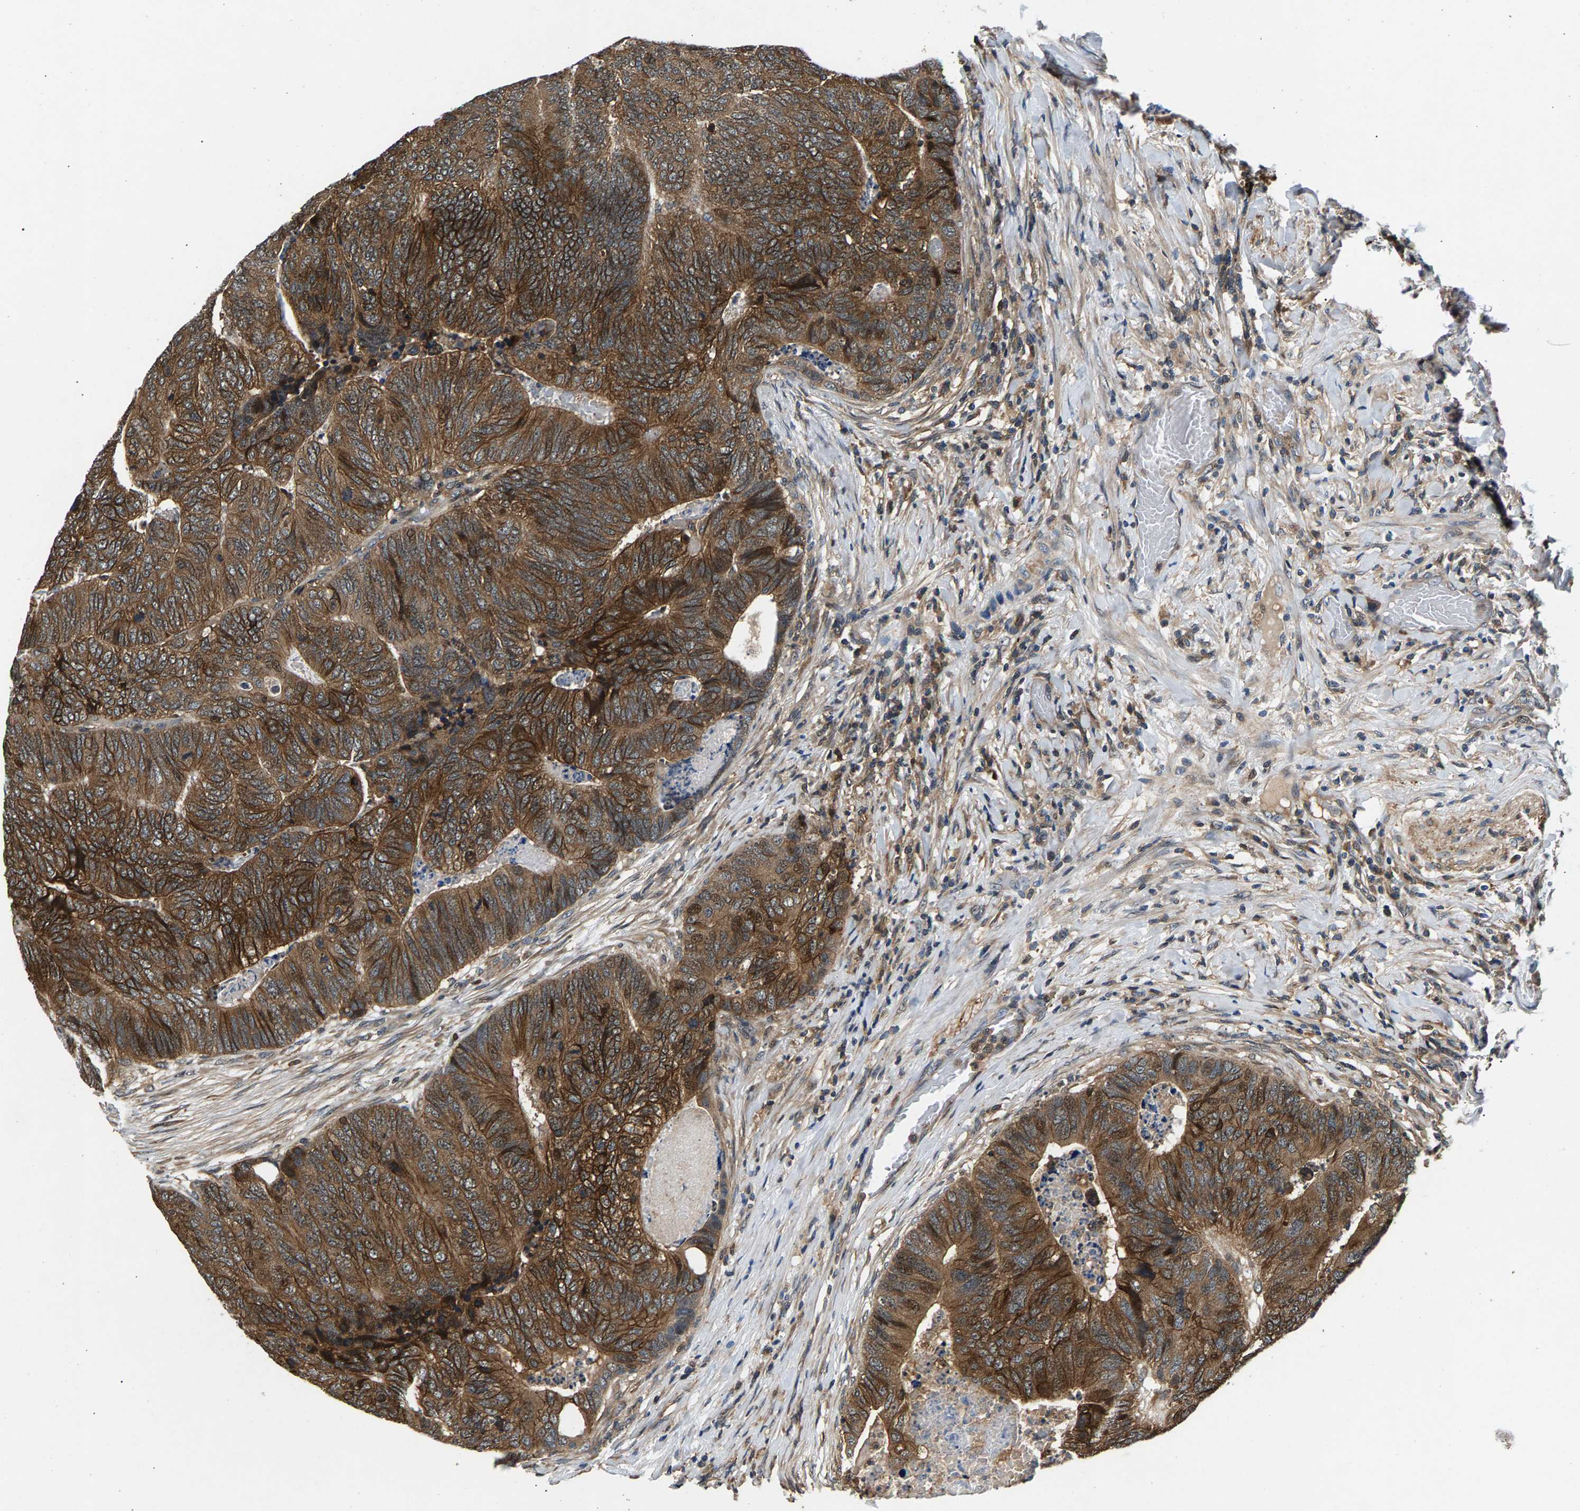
{"staining": {"intensity": "strong", "quantity": ">75%", "location": "cytoplasmic/membranous"}, "tissue": "colorectal cancer", "cell_type": "Tumor cells", "image_type": "cancer", "snomed": [{"axis": "morphology", "description": "Adenocarcinoma, NOS"}, {"axis": "topography", "description": "Colon"}], "caption": "A high-resolution photomicrograph shows immunohistochemistry staining of colorectal adenocarcinoma, which reveals strong cytoplasmic/membranous staining in approximately >75% of tumor cells. (IHC, brightfield microscopy, high magnification).", "gene": "FAM78A", "patient": {"sex": "female", "age": 67}}